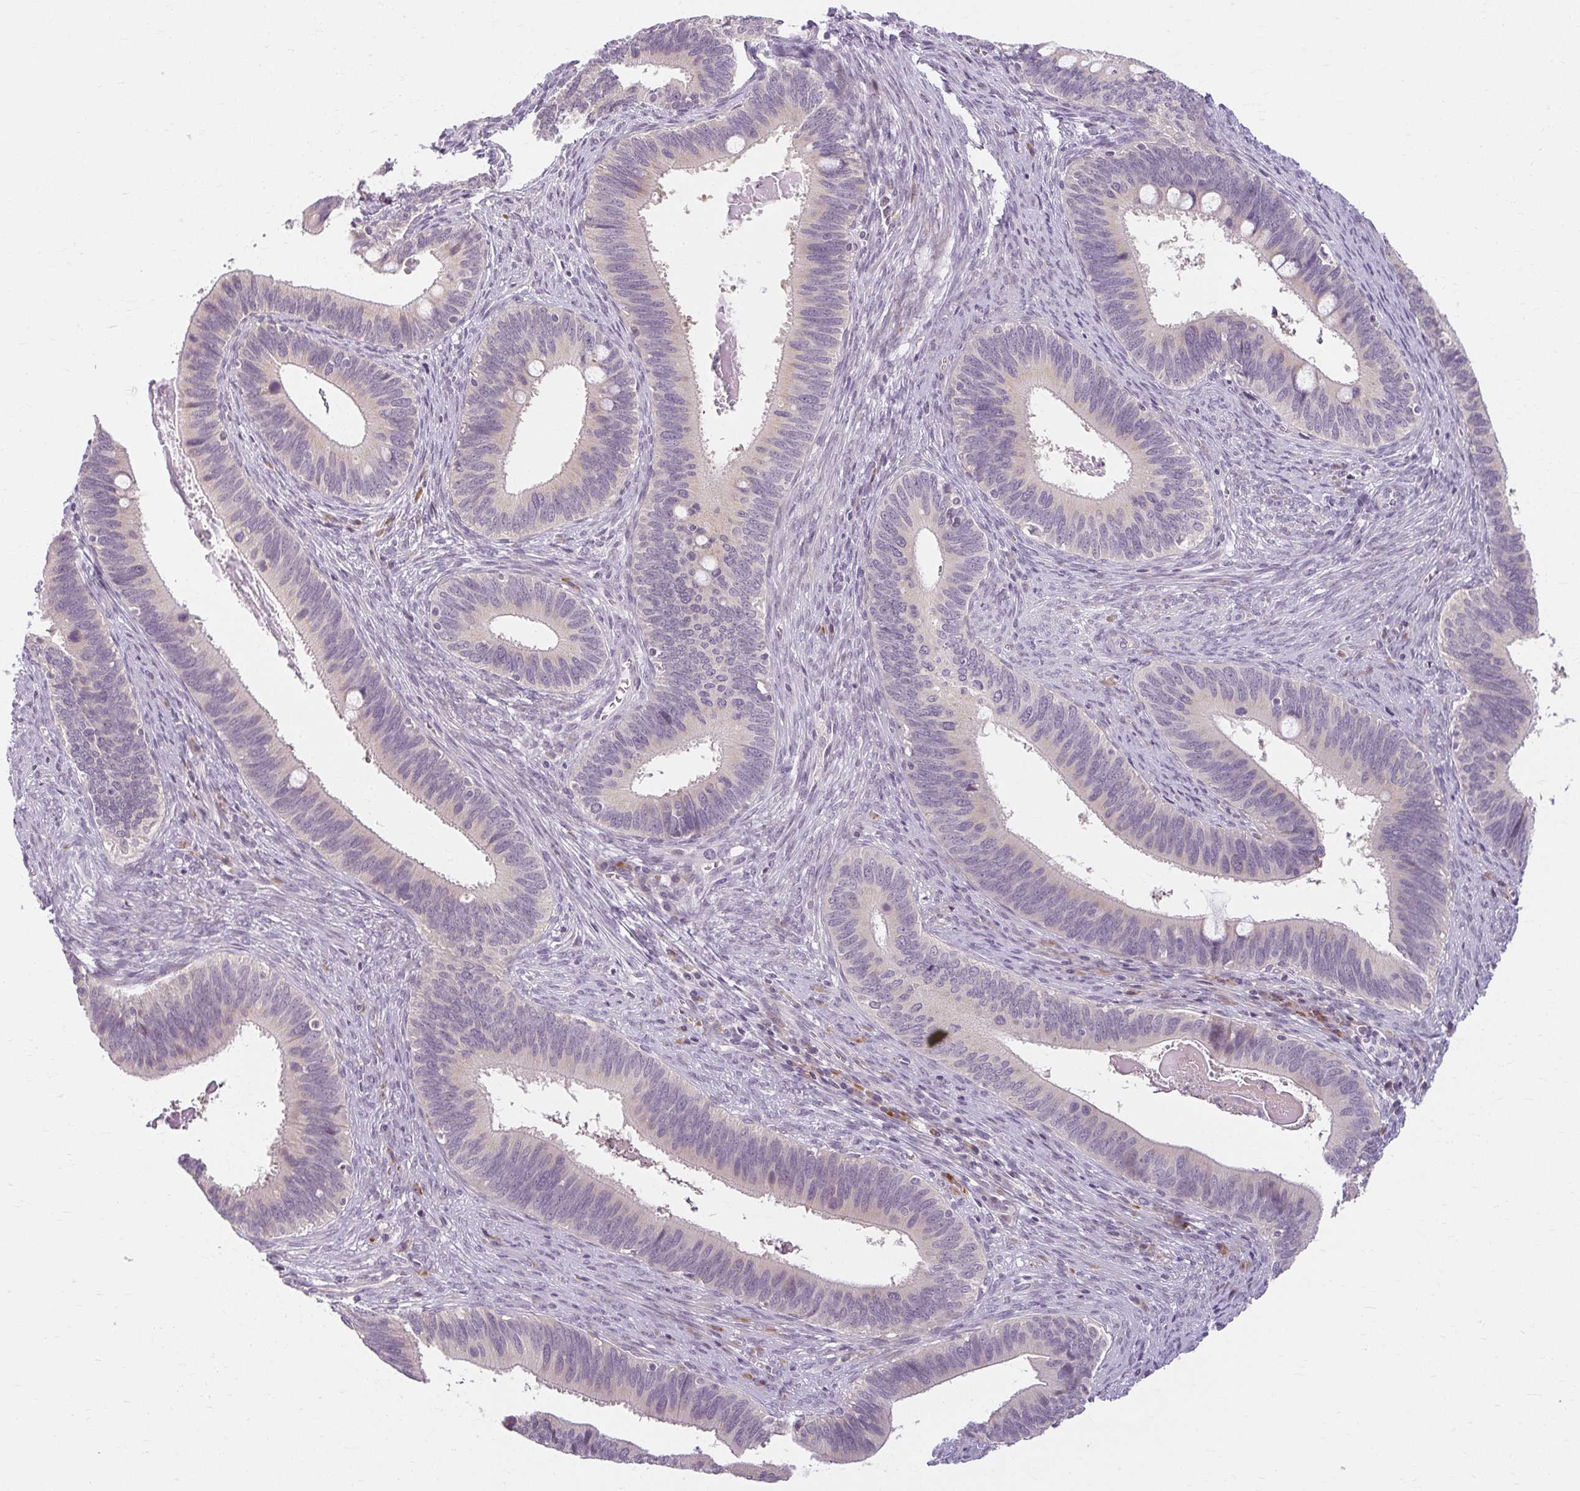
{"staining": {"intensity": "negative", "quantity": "none", "location": "none"}, "tissue": "cervical cancer", "cell_type": "Tumor cells", "image_type": "cancer", "snomed": [{"axis": "morphology", "description": "Adenocarcinoma, NOS"}, {"axis": "topography", "description": "Cervix"}], "caption": "Immunohistochemistry (IHC) micrograph of neoplastic tissue: human cervical cancer stained with DAB (3,3'-diaminobenzidine) reveals no significant protein expression in tumor cells. The staining is performed using DAB brown chromogen with nuclei counter-stained in using hematoxylin.", "gene": "ZFYVE26", "patient": {"sex": "female", "age": 42}}